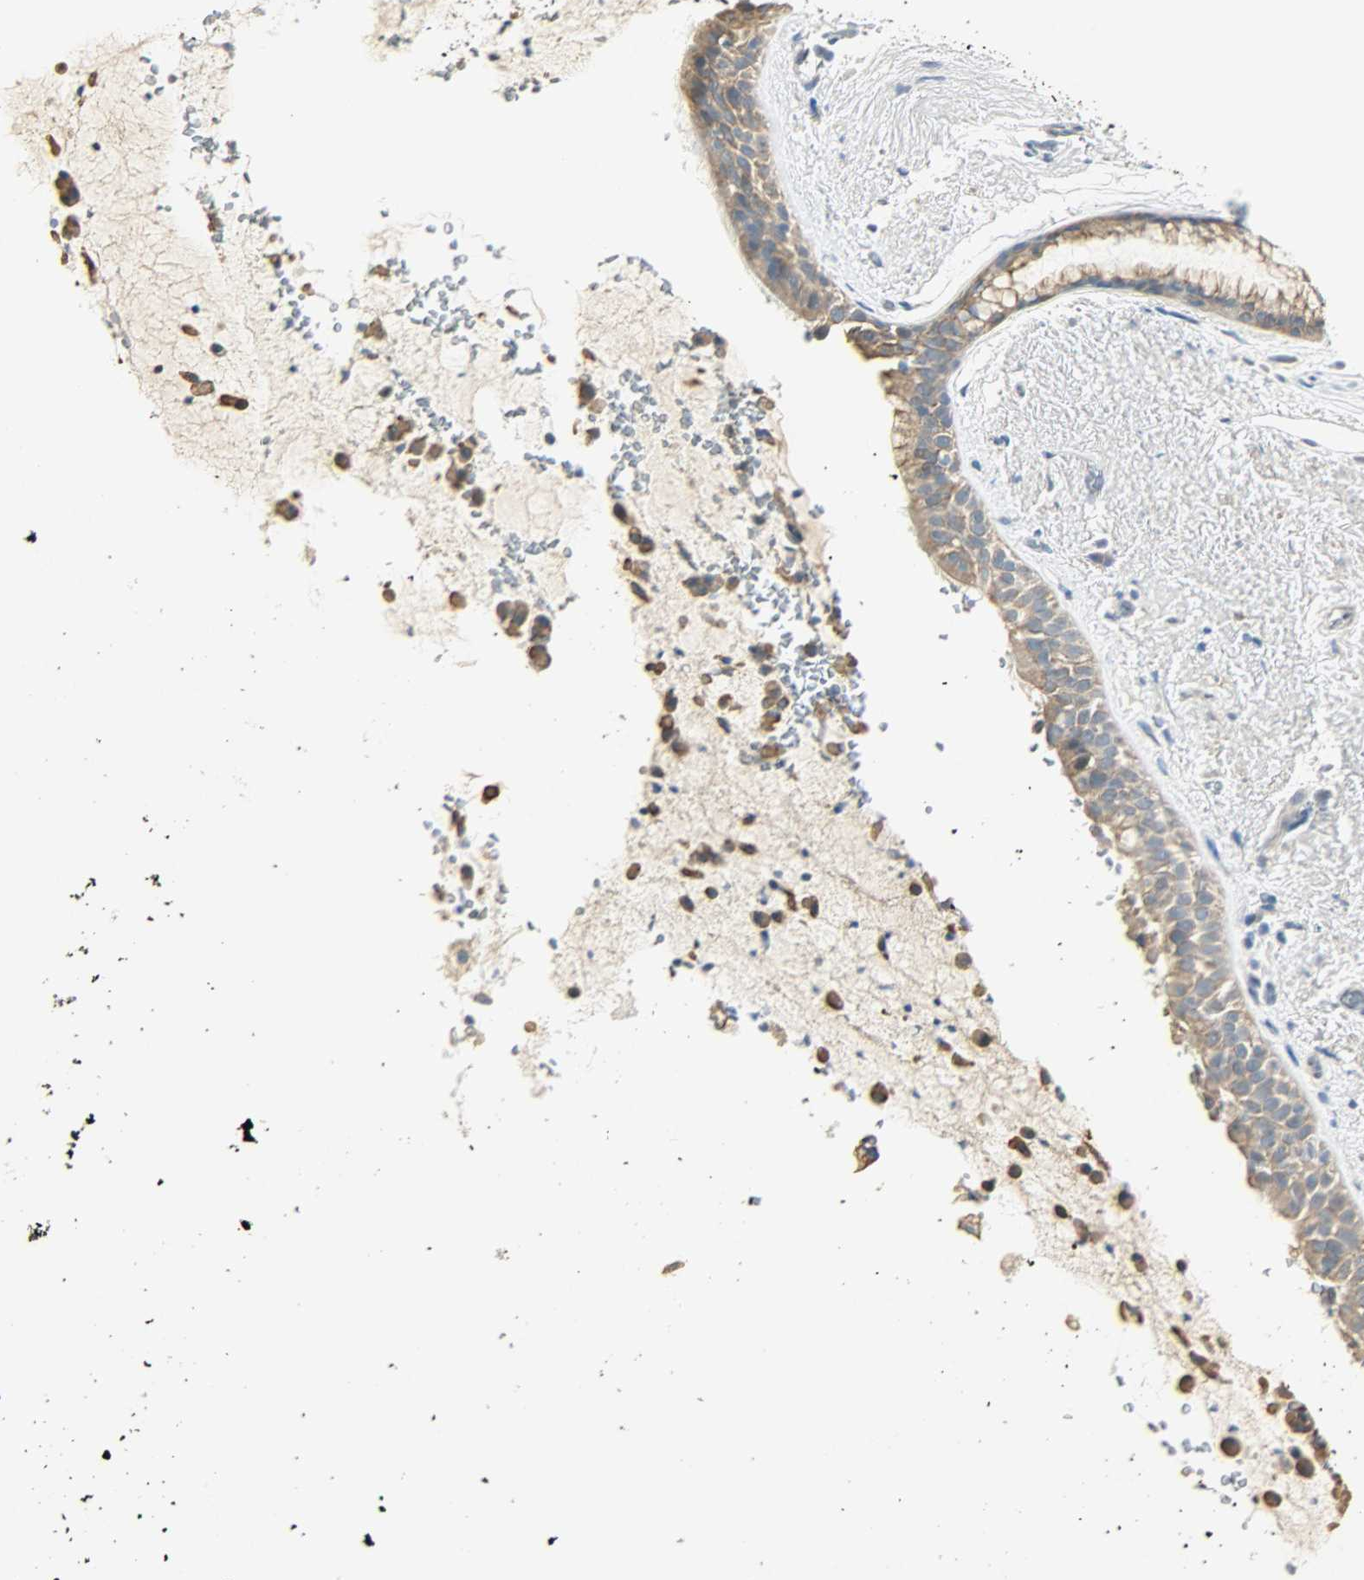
{"staining": {"intensity": "moderate", "quantity": ">75%", "location": "cytoplasmic/membranous"}, "tissue": "bronchus", "cell_type": "Respiratory epithelial cells", "image_type": "normal", "snomed": [{"axis": "morphology", "description": "Normal tissue, NOS"}, {"axis": "topography", "description": "Bronchus"}], "caption": "DAB (3,3'-diaminobenzidine) immunohistochemical staining of benign bronchus demonstrates moderate cytoplasmic/membranous protein expression in approximately >75% of respiratory epithelial cells. (DAB (3,3'-diaminobenzidine) IHC, brown staining for protein, blue staining for nuclei).", "gene": "USP13", "patient": {"sex": "female", "age": 54}}